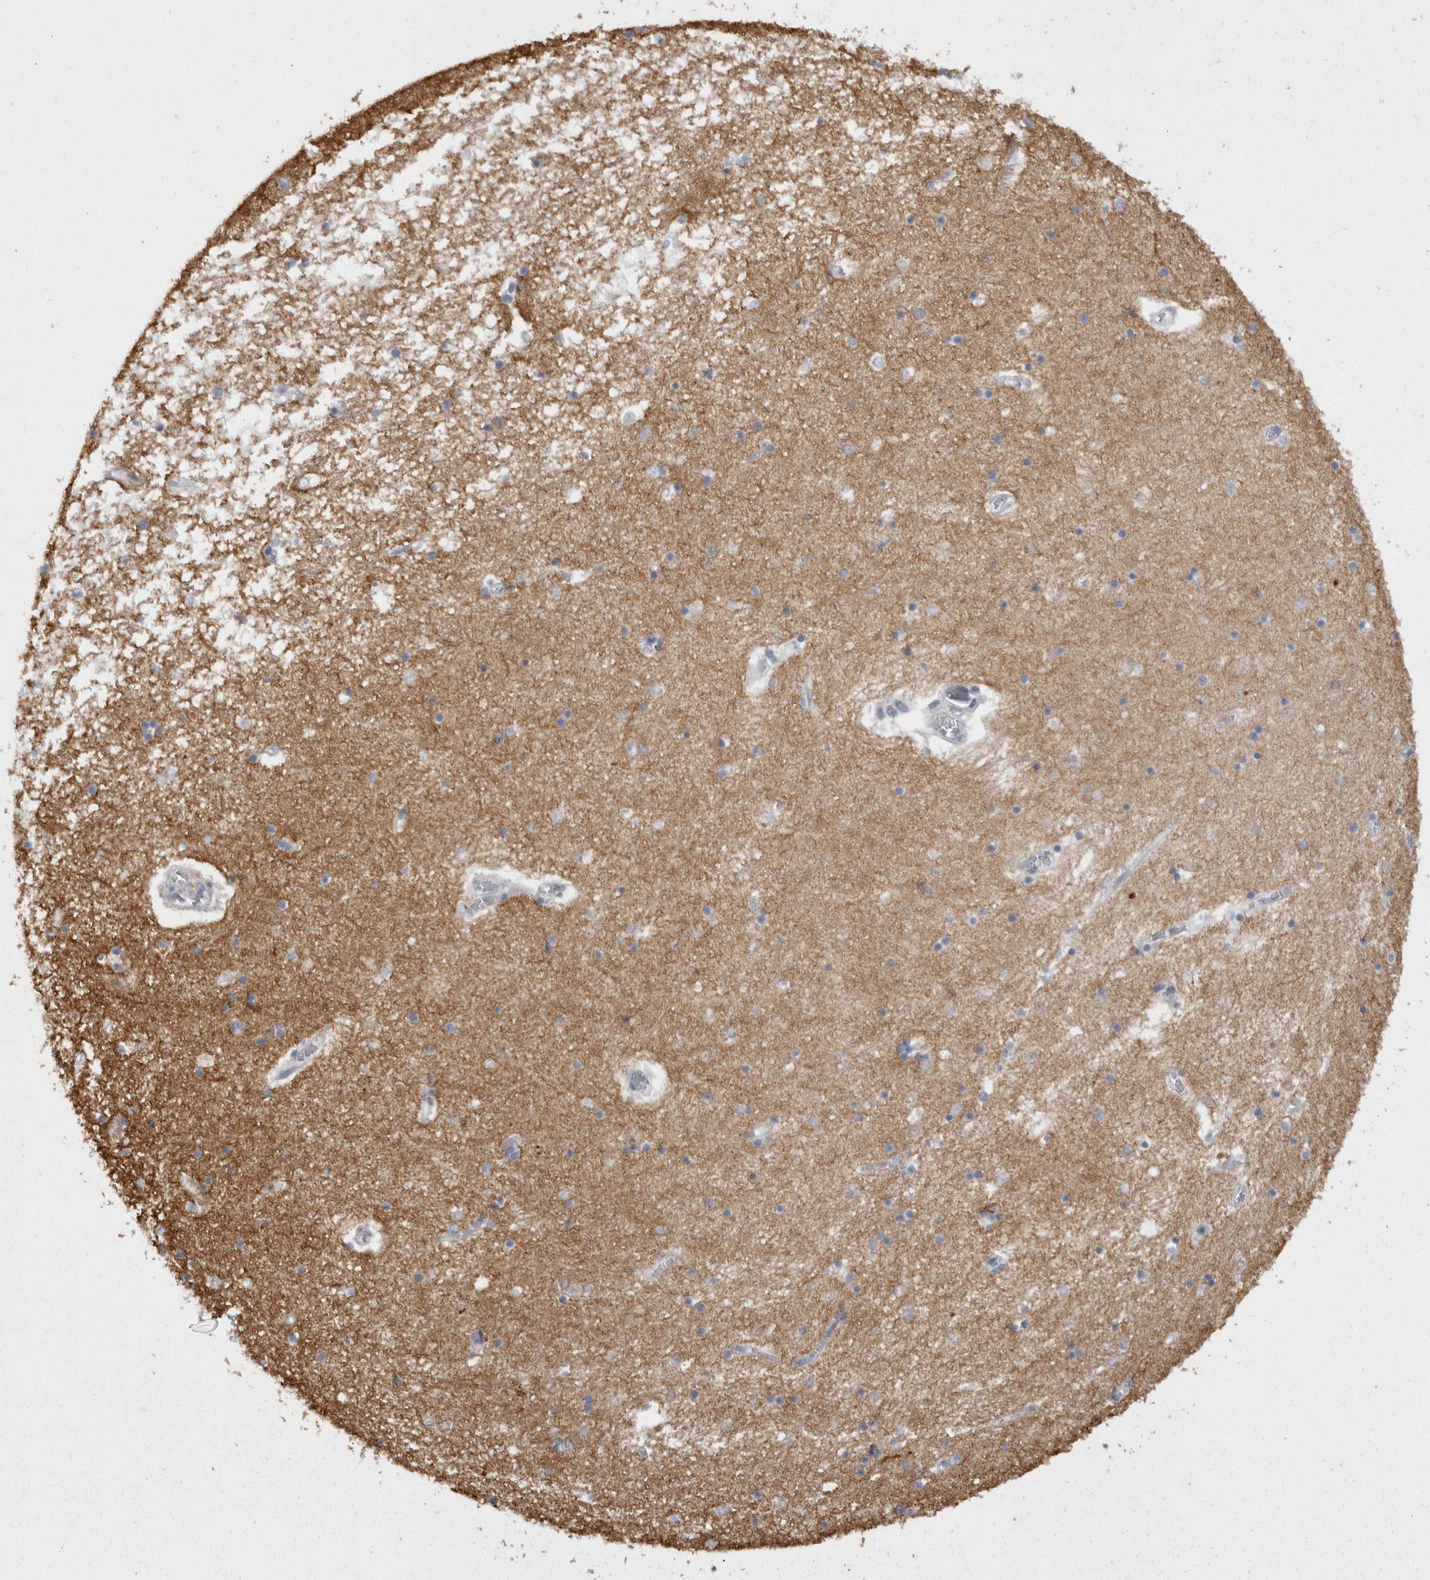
{"staining": {"intensity": "moderate", "quantity": "<25%", "location": "cytoplasmic/membranous"}, "tissue": "hippocampus", "cell_type": "Glial cells", "image_type": "normal", "snomed": [{"axis": "morphology", "description": "Normal tissue, NOS"}, {"axis": "topography", "description": "Hippocampus"}], "caption": "Immunohistochemical staining of benign hippocampus shows <25% levels of moderate cytoplasmic/membranous protein staining in approximately <25% of glial cells.", "gene": "CAMK2D", "patient": {"sex": "male", "age": 70}}